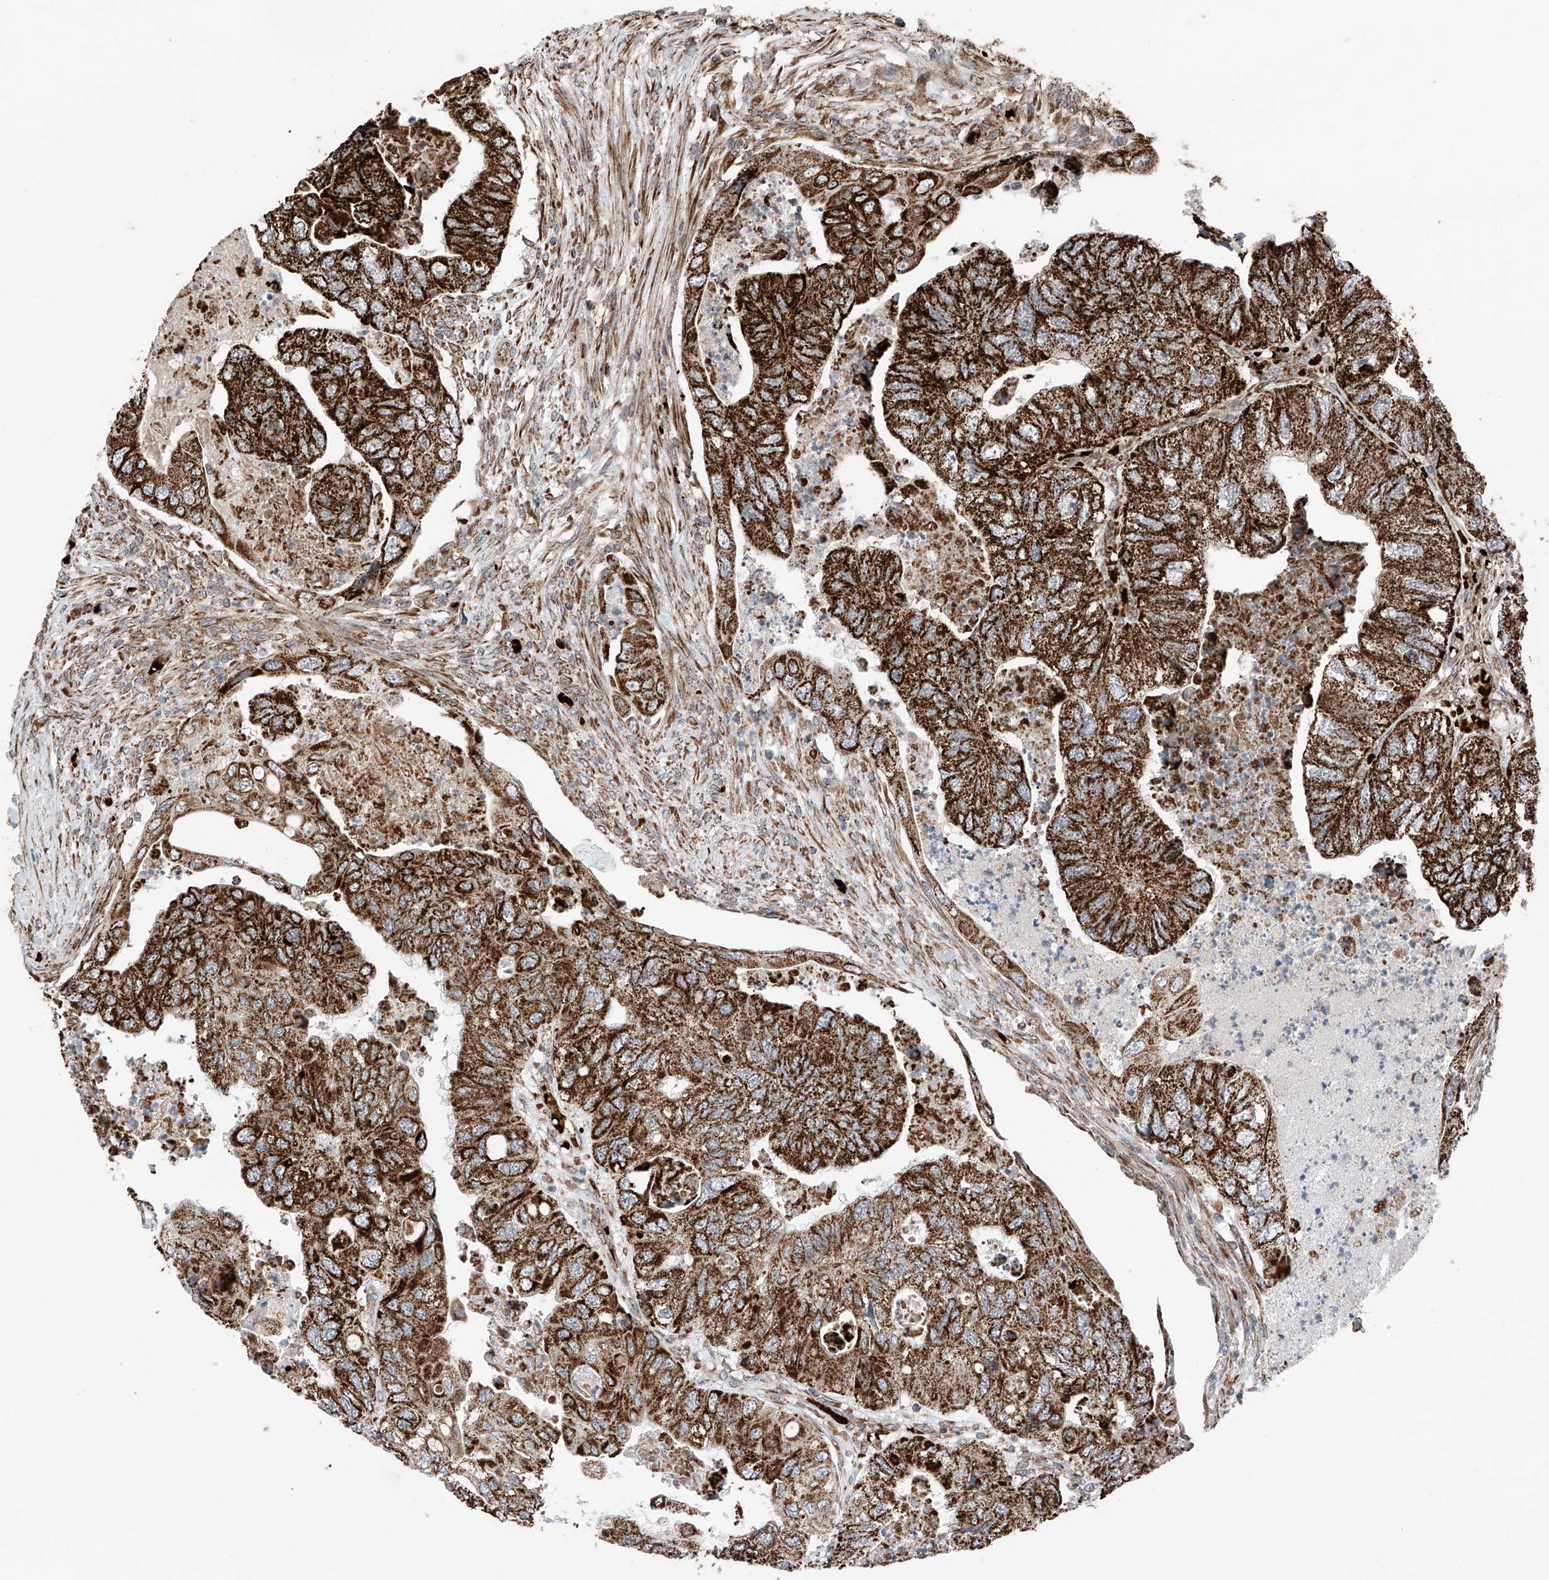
{"staining": {"intensity": "strong", "quantity": ">75%", "location": "cytoplasmic/membranous"}, "tissue": "colorectal cancer", "cell_type": "Tumor cells", "image_type": "cancer", "snomed": [{"axis": "morphology", "description": "Adenocarcinoma, NOS"}, {"axis": "topography", "description": "Rectum"}], "caption": "Protein expression analysis of colorectal cancer (adenocarcinoma) displays strong cytoplasmic/membranous positivity in approximately >75% of tumor cells.", "gene": "ZSCAN29", "patient": {"sex": "male", "age": 63}}